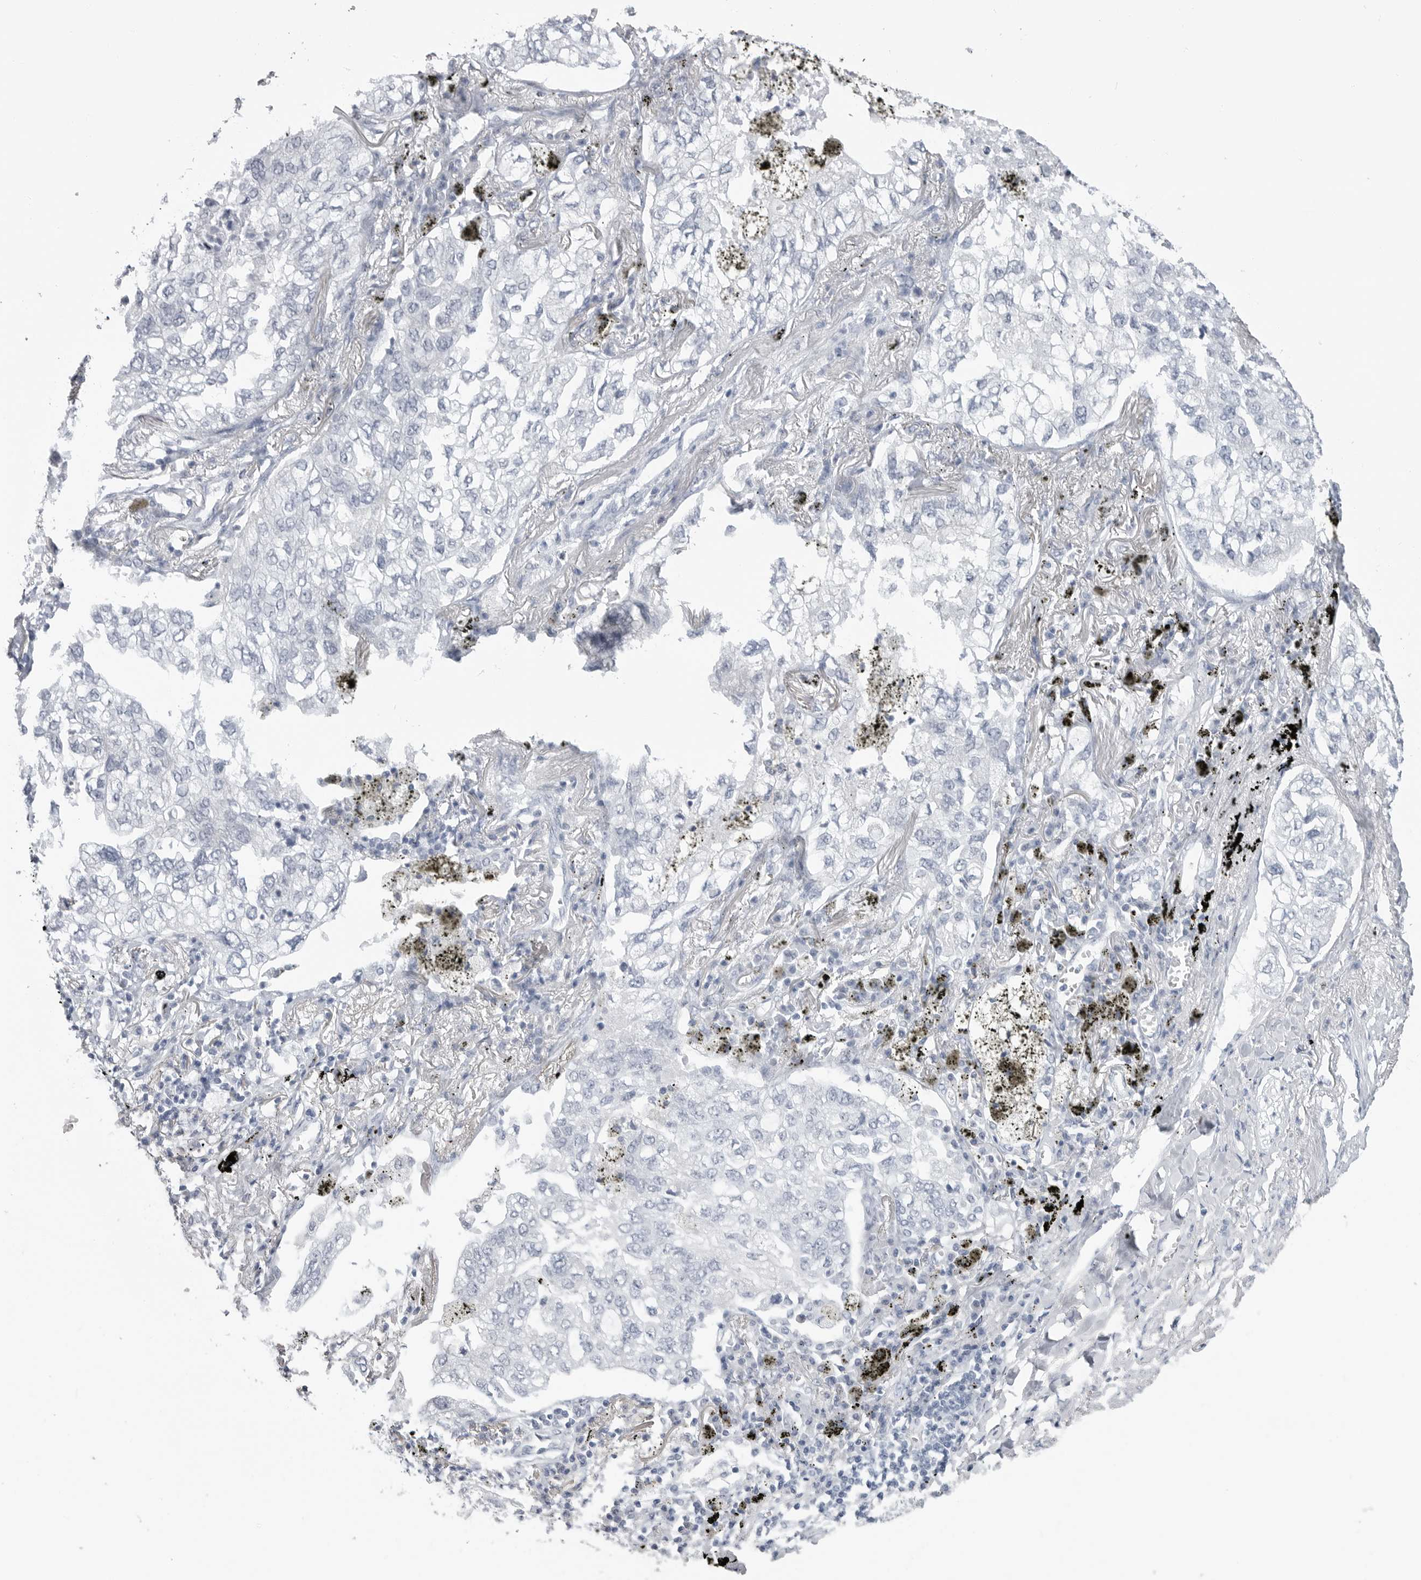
{"staining": {"intensity": "negative", "quantity": "none", "location": "none"}, "tissue": "lung cancer", "cell_type": "Tumor cells", "image_type": "cancer", "snomed": [{"axis": "morphology", "description": "Adenocarcinoma, NOS"}, {"axis": "topography", "description": "Lung"}], "caption": "Protein analysis of adenocarcinoma (lung) shows no significant staining in tumor cells.", "gene": "PGA3", "patient": {"sex": "male", "age": 65}}